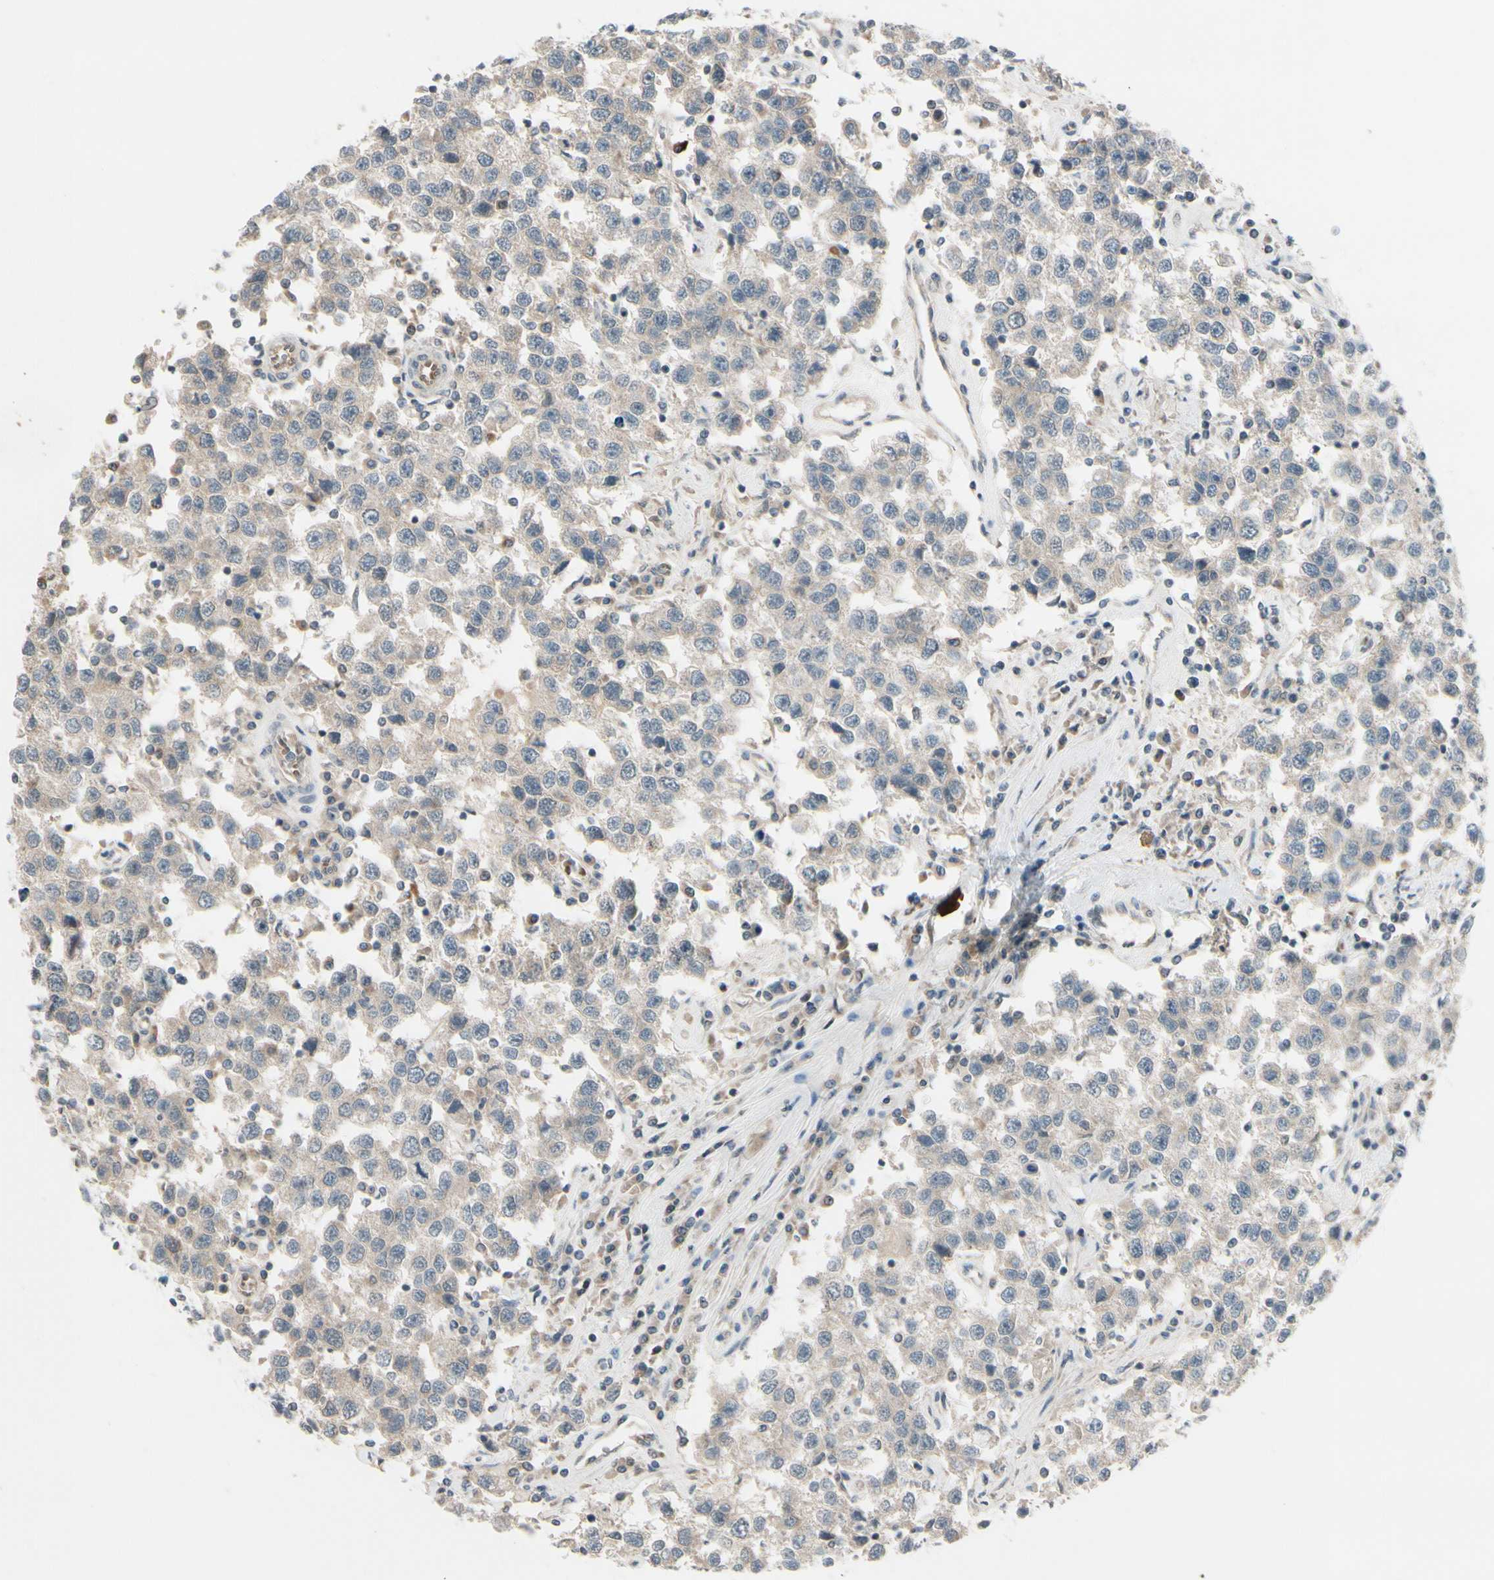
{"staining": {"intensity": "weak", "quantity": "25%-75%", "location": "cytoplasmic/membranous"}, "tissue": "testis cancer", "cell_type": "Tumor cells", "image_type": "cancer", "snomed": [{"axis": "morphology", "description": "Seminoma, NOS"}, {"axis": "topography", "description": "Testis"}], "caption": "This photomicrograph displays testis seminoma stained with immunohistochemistry (IHC) to label a protein in brown. The cytoplasmic/membranous of tumor cells show weak positivity for the protein. Nuclei are counter-stained blue.", "gene": "FGF10", "patient": {"sex": "male", "age": 41}}